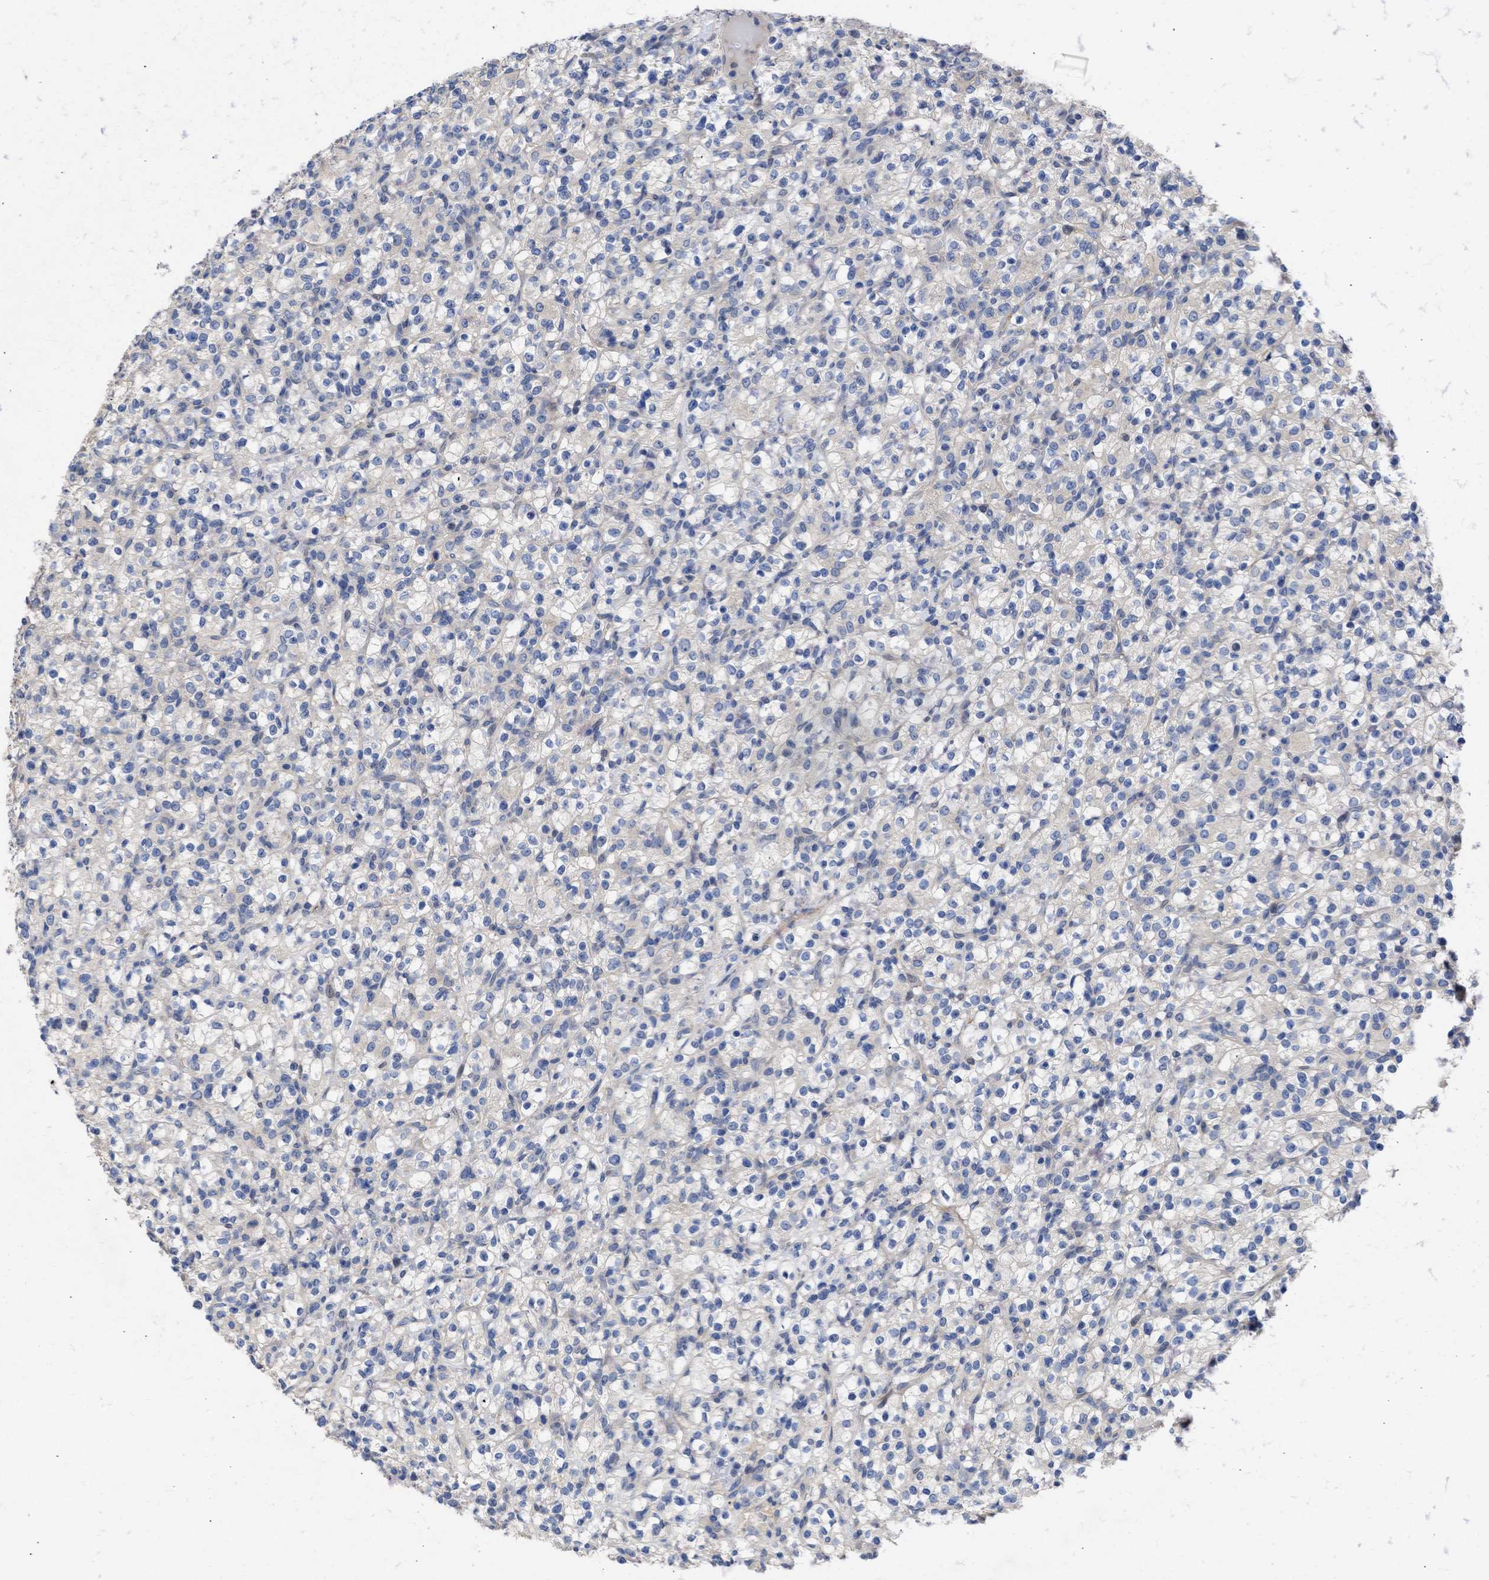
{"staining": {"intensity": "negative", "quantity": "none", "location": "none"}, "tissue": "renal cancer", "cell_type": "Tumor cells", "image_type": "cancer", "snomed": [{"axis": "morphology", "description": "Normal tissue, NOS"}, {"axis": "morphology", "description": "Adenocarcinoma, NOS"}, {"axis": "topography", "description": "Kidney"}], "caption": "Image shows no significant protein expression in tumor cells of renal adenocarcinoma. (DAB immunohistochemistry, high magnification).", "gene": "ARHGEF4", "patient": {"sex": "female", "age": 72}}